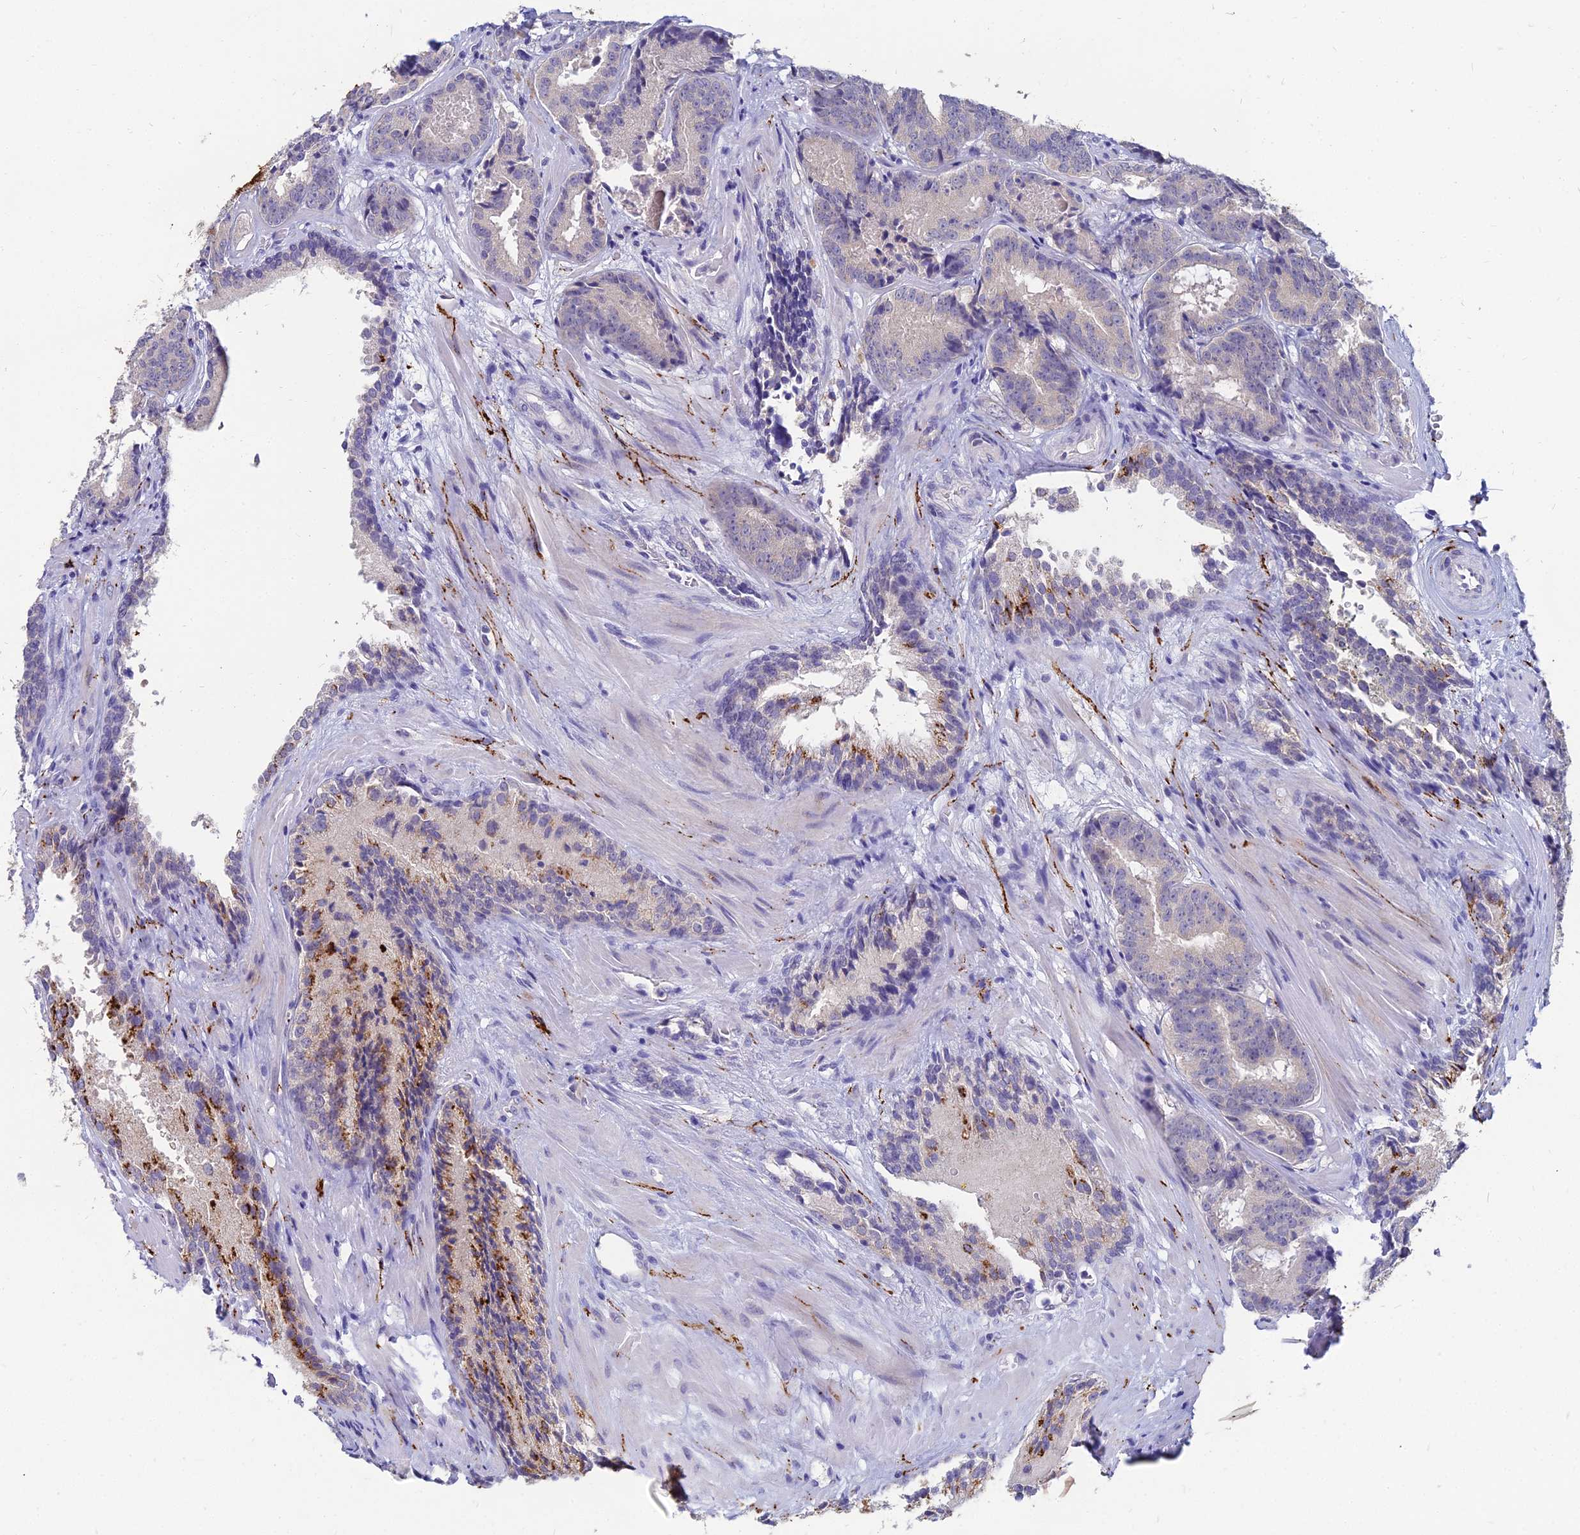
{"staining": {"intensity": "negative", "quantity": "none", "location": "none"}, "tissue": "prostate cancer", "cell_type": "Tumor cells", "image_type": "cancer", "snomed": [{"axis": "morphology", "description": "Adenocarcinoma, High grade"}, {"axis": "topography", "description": "Prostate"}], "caption": "The image shows no significant expression in tumor cells of prostate adenocarcinoma (high-grade).", "gene": "NPY", "patient": {"sex": "male", "age": 57}}